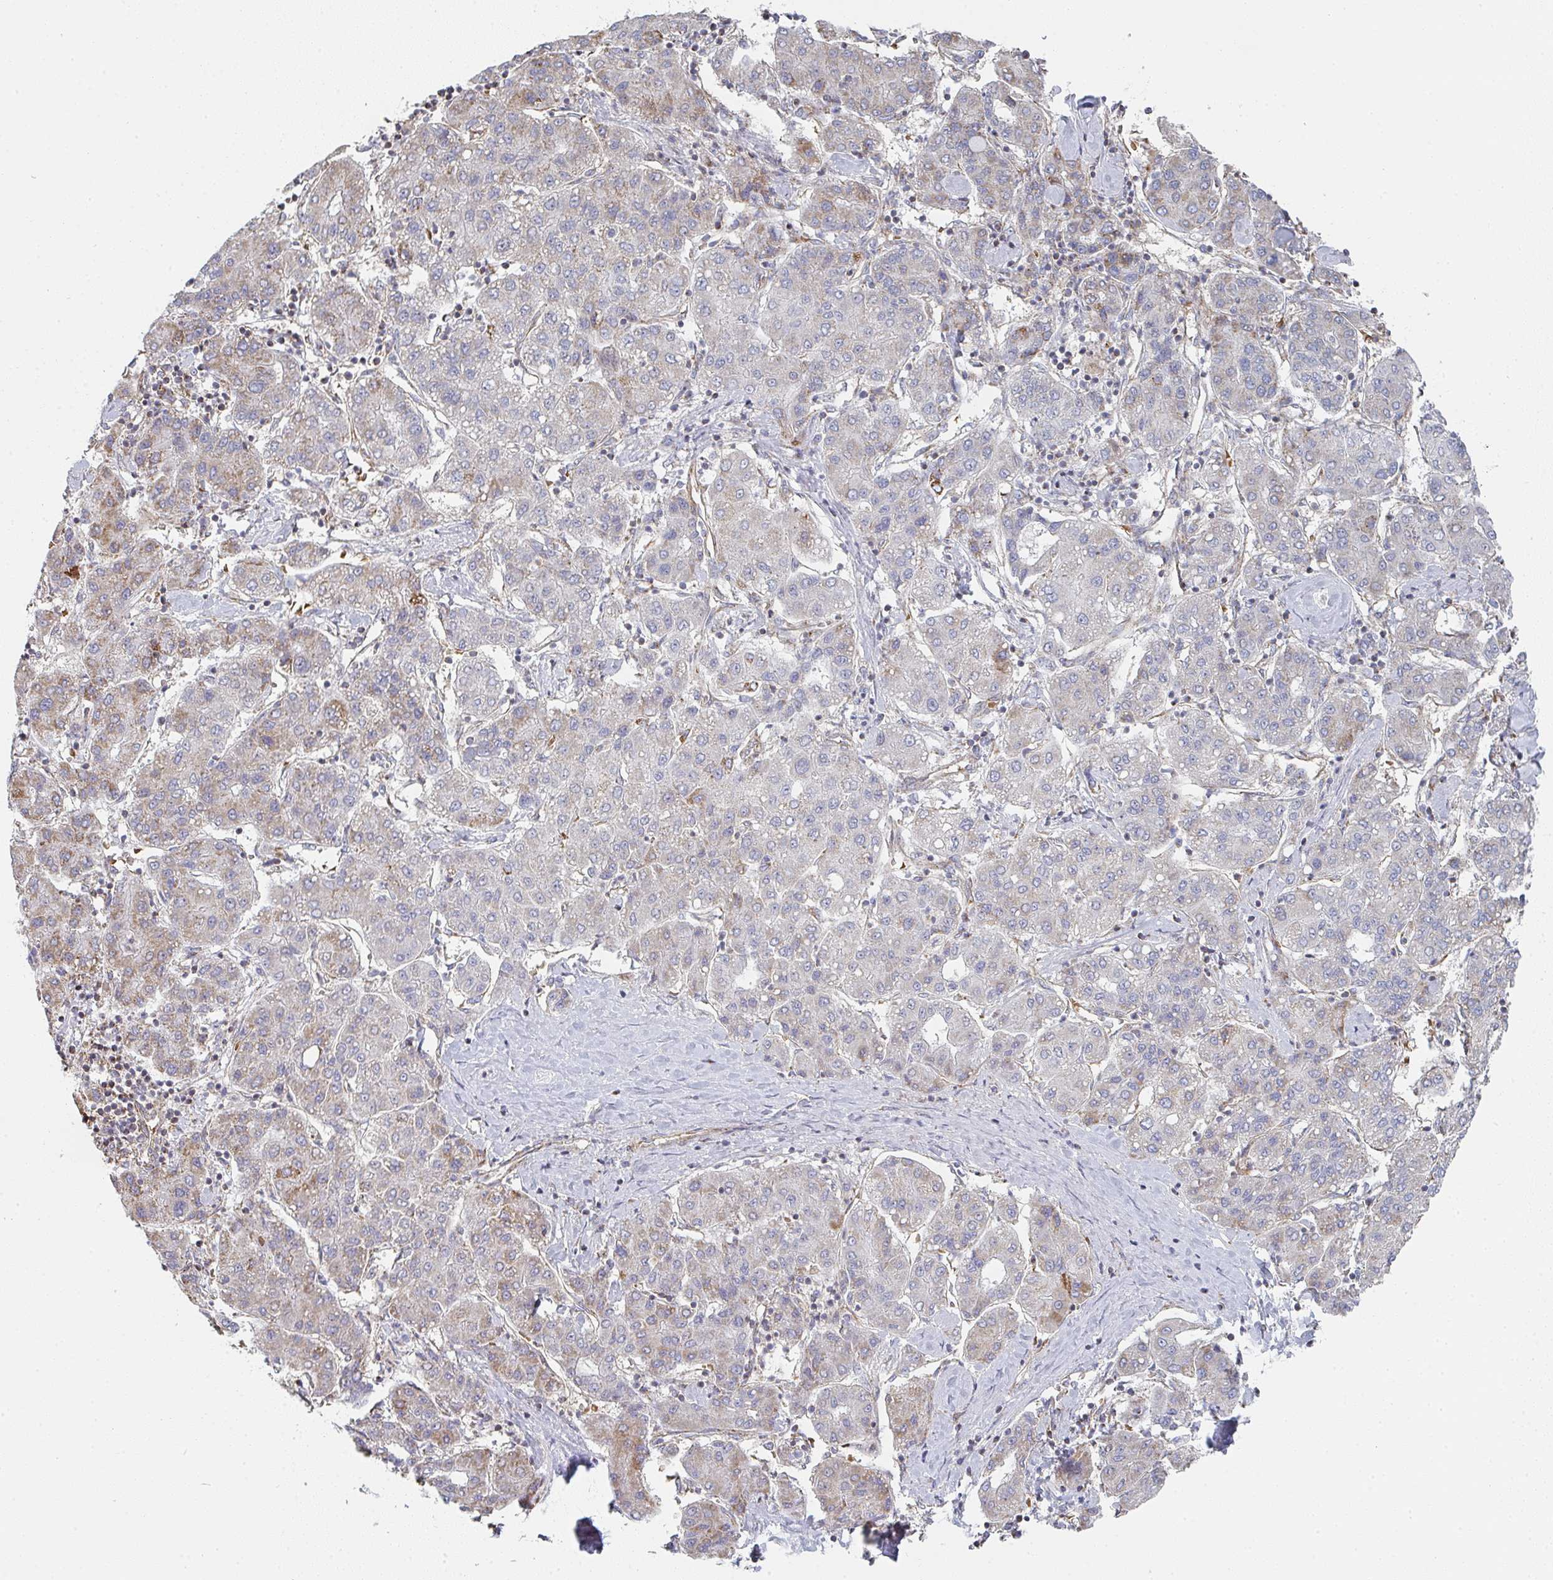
{"staining": {"intensity": "moderate", "quantity": "<25%", "location": "cytoplasmic/membranous"}, "tissue": "liver cancer", "cell_type": "Tumor cells", "image_type": "cancer", "snomed": [{"axis": "morphology", "description": "Carcinoma, Hepatocellular, NOS"}, {"axis": "topography", "description": "Liver"}], "caption": "The micrograph exhibits a brown stain indicating the presence of a protein in the cytoplasmic/membranous of tumor cells in hepatocellular carcinoma (liver).", "gene": "ZNF526", "patient": {"sex": "male", "age": 65}}